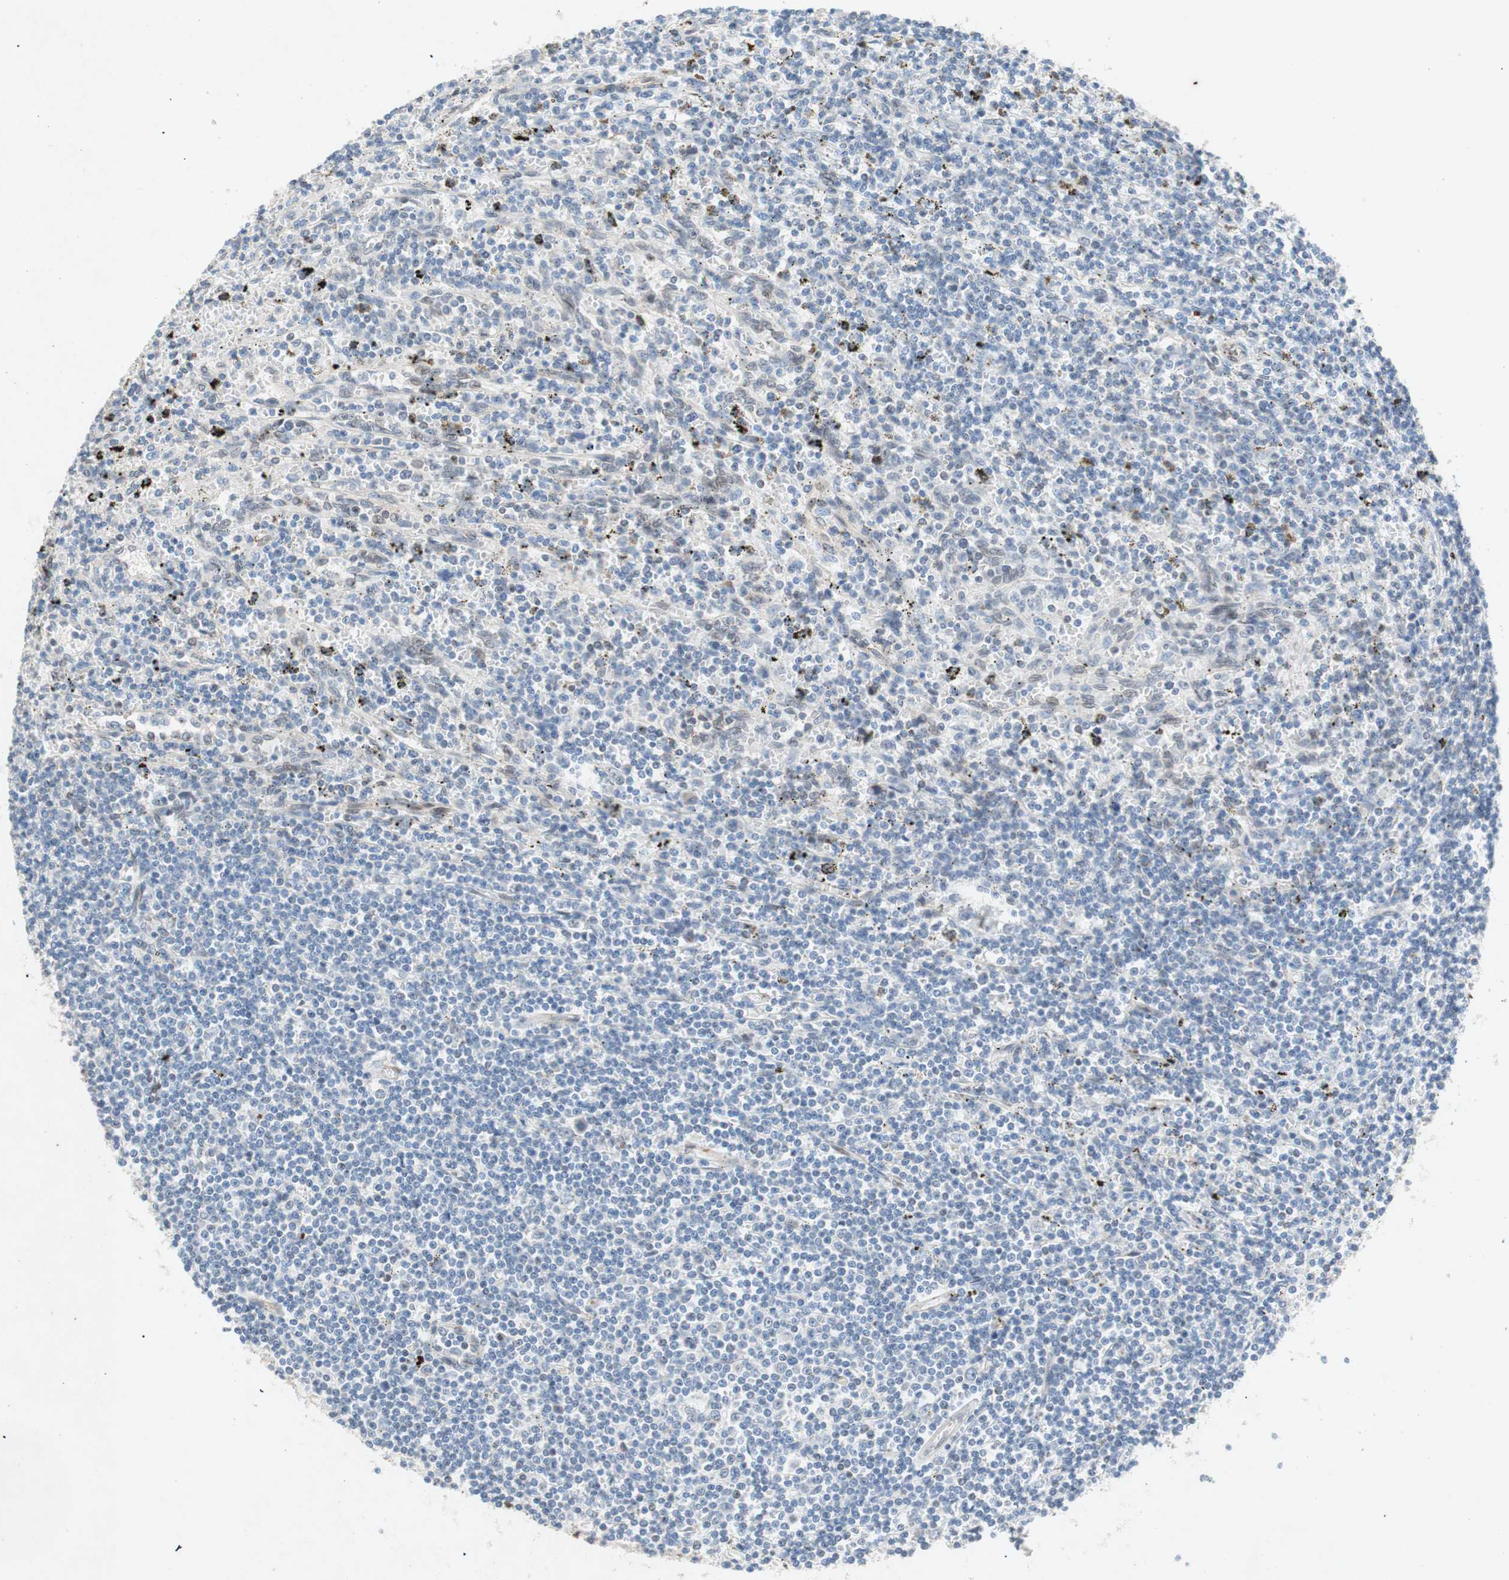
{"staining": {"intensity": "negative", "quantity": "none", "location": "none"}, "tissue": "lymphoma", "cell_type": "Tumor cells", "image_type": "cancer", "snomed": [{"axis": "morphology", "description": "Malignant lymphoma, non-Hodgkin's type, Low grade"}, {"axis": "topography", "description": "Spleen"}], "caption": "The micrograph displays no staining of tumor cells in low-grade malignant lymphoma, non-Hodgkin's type.", "gene": "ARNT2", "patient": {"sex": "male", "age": 76}}